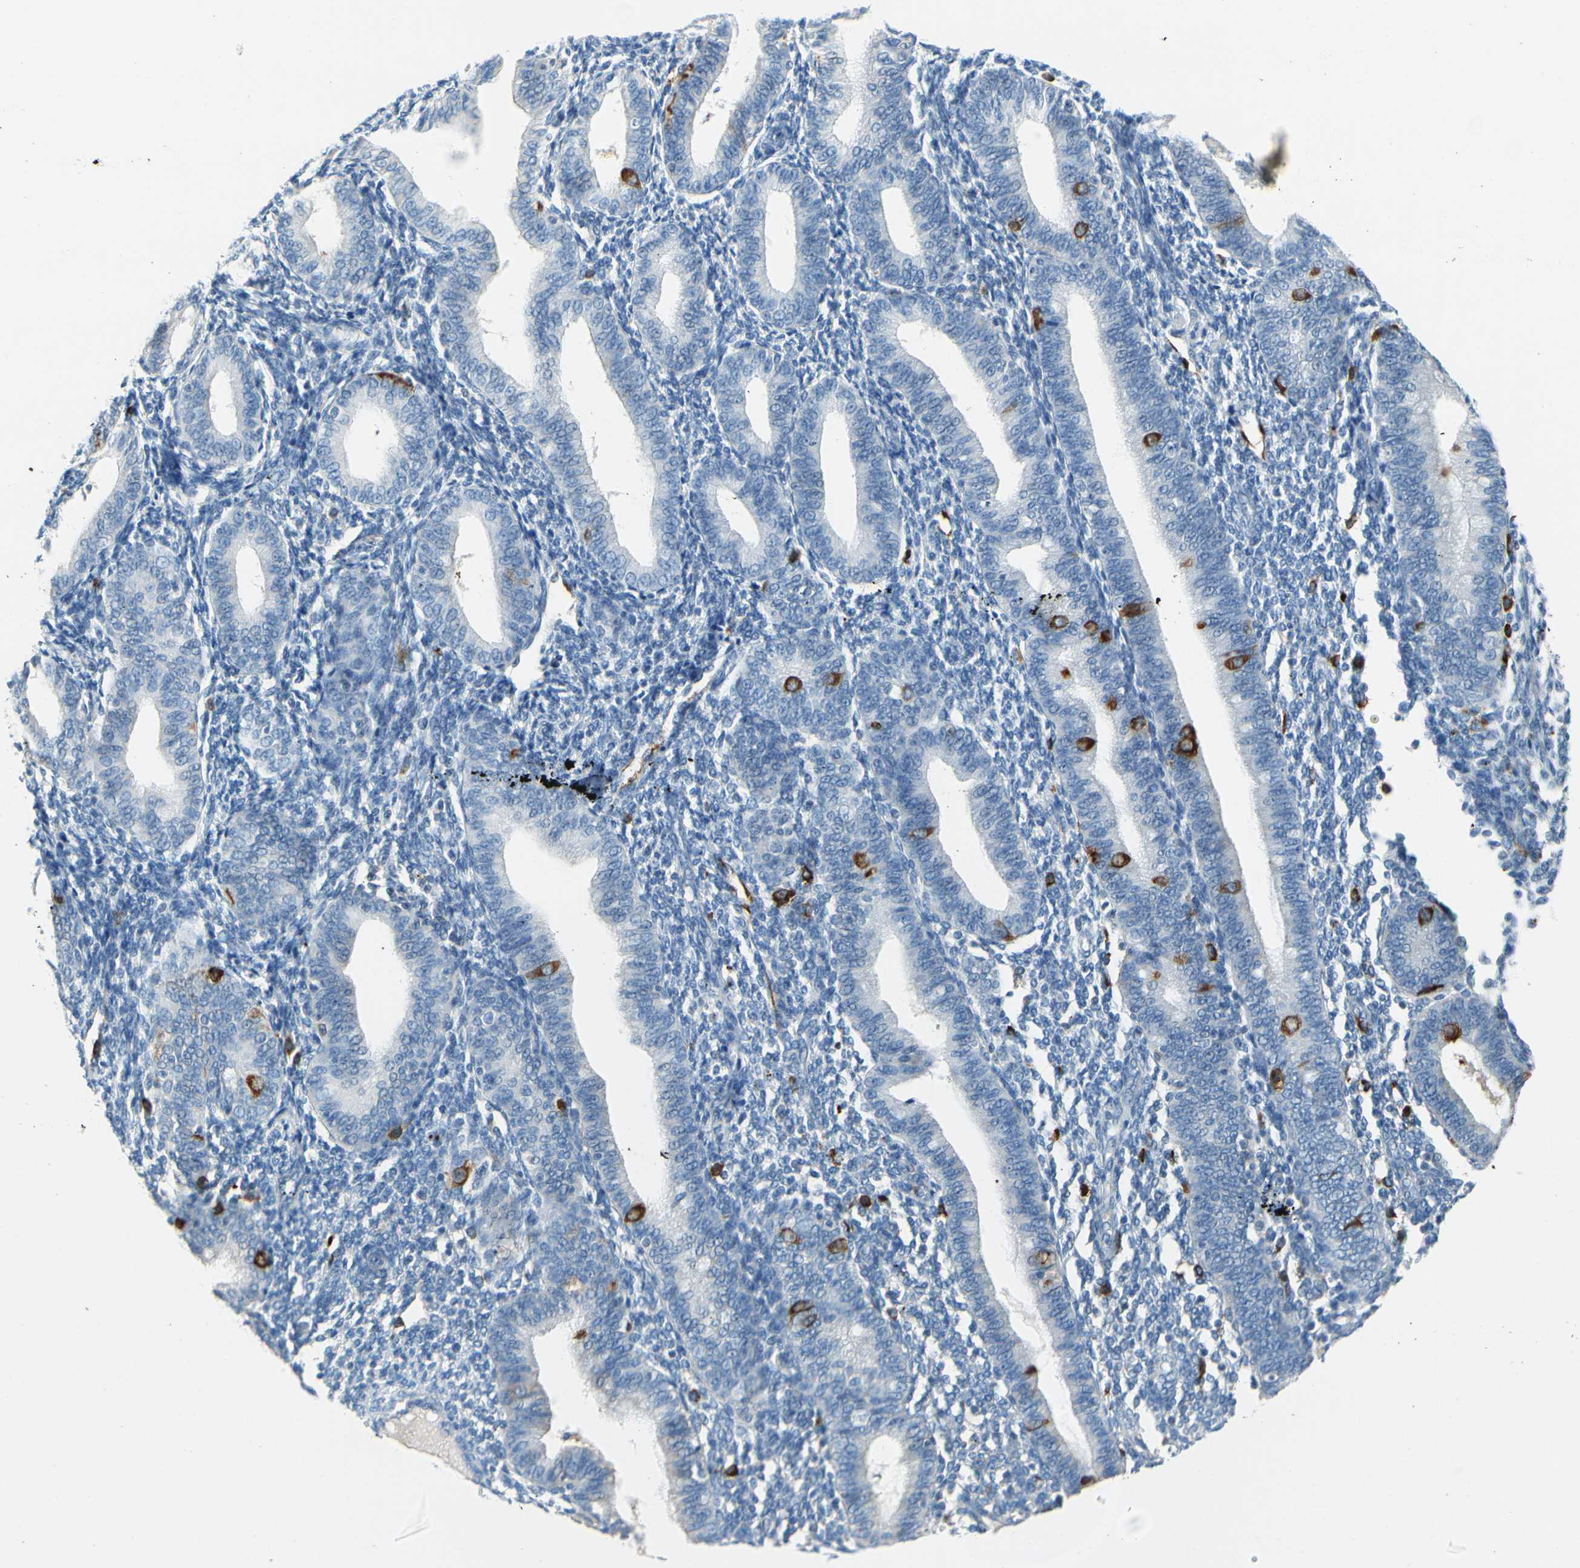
{"staining": {"intensity": "negative", "quantity": "none", "location": "none"}, "tissue": "endometrium", "cell_type": "Cells in endometrial stroma", "image_type": "normal", "snomed": [{"axis": "morphology", "description": "Normal tissue, NOS"}, {"axis": "topography", "description": "Endometrium"}], "caption": "Immunohistochemical staining of unremarkable endometrium reveals no significant positivity in cells in endometrial stroma. (Stains: DAB immunohistochemistry (IHC) with hematoxylin counter stain, Microscopy: brightfield microscopy at high magnification).", "gene": "TACC3", "patient": {"sex": "female", "age": 61}}